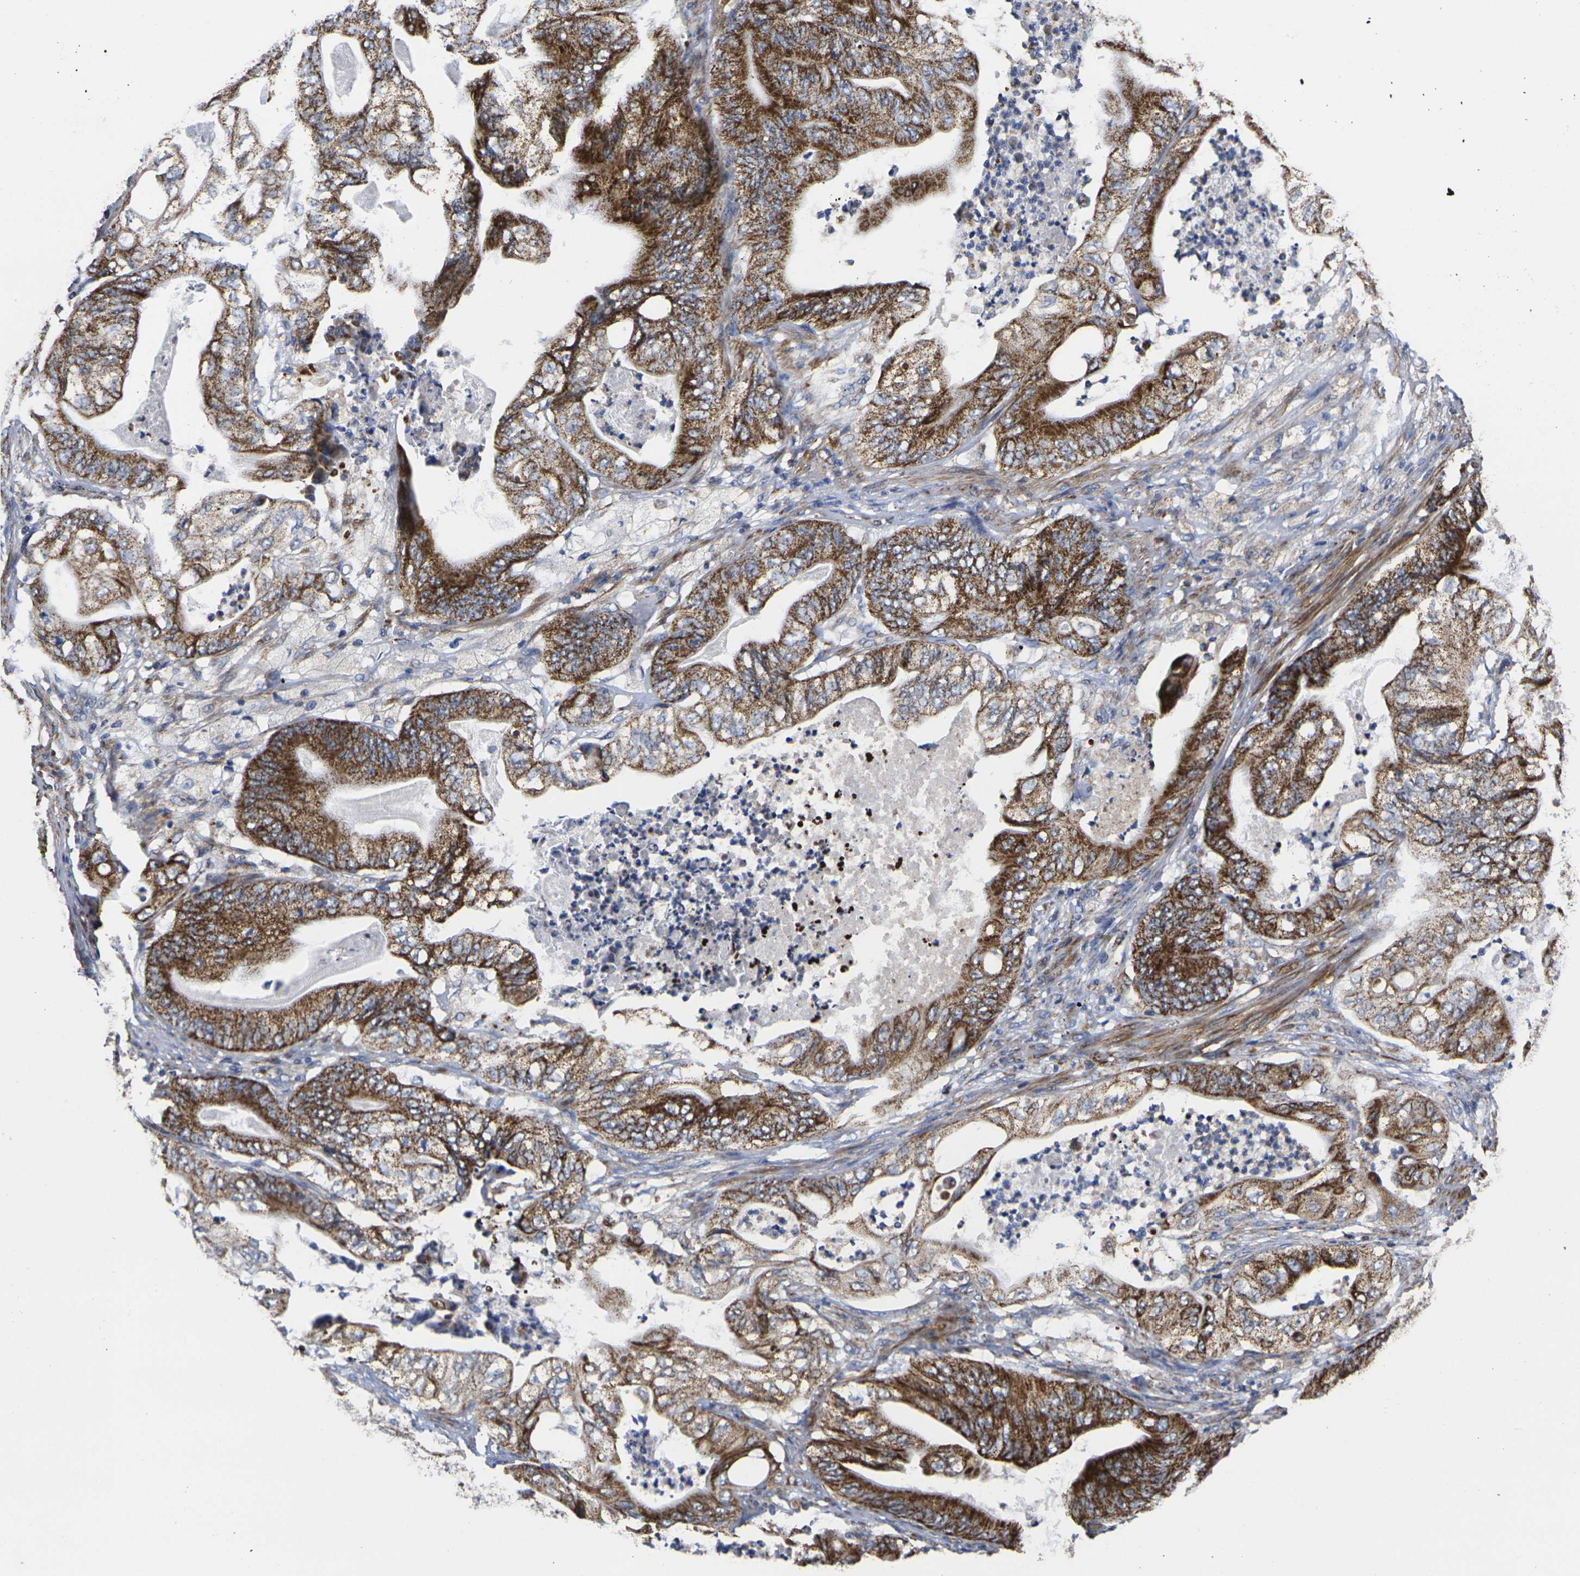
{"staining": {"intensity": "strong", "quantity": ">75%", "location": "cytoplasmic/membranous"}, "tissue": "stomach cancer", "cell_type": "Tumor cells", "image_type": "cancer", "snomed": [{"axis": "morphology", "description": "Adenocarcinoma, NOS"}, {"axis": "topography", "description": "Stomach"}], "caption": "Stomach adenocarcinoma stained for a protein (brown) exhibits strong cytoplasmic/membranous positive positivity in about >75% of tumor cells.", "gene": "P2RY11", "patient": {"sex": "female", "age": 73}}